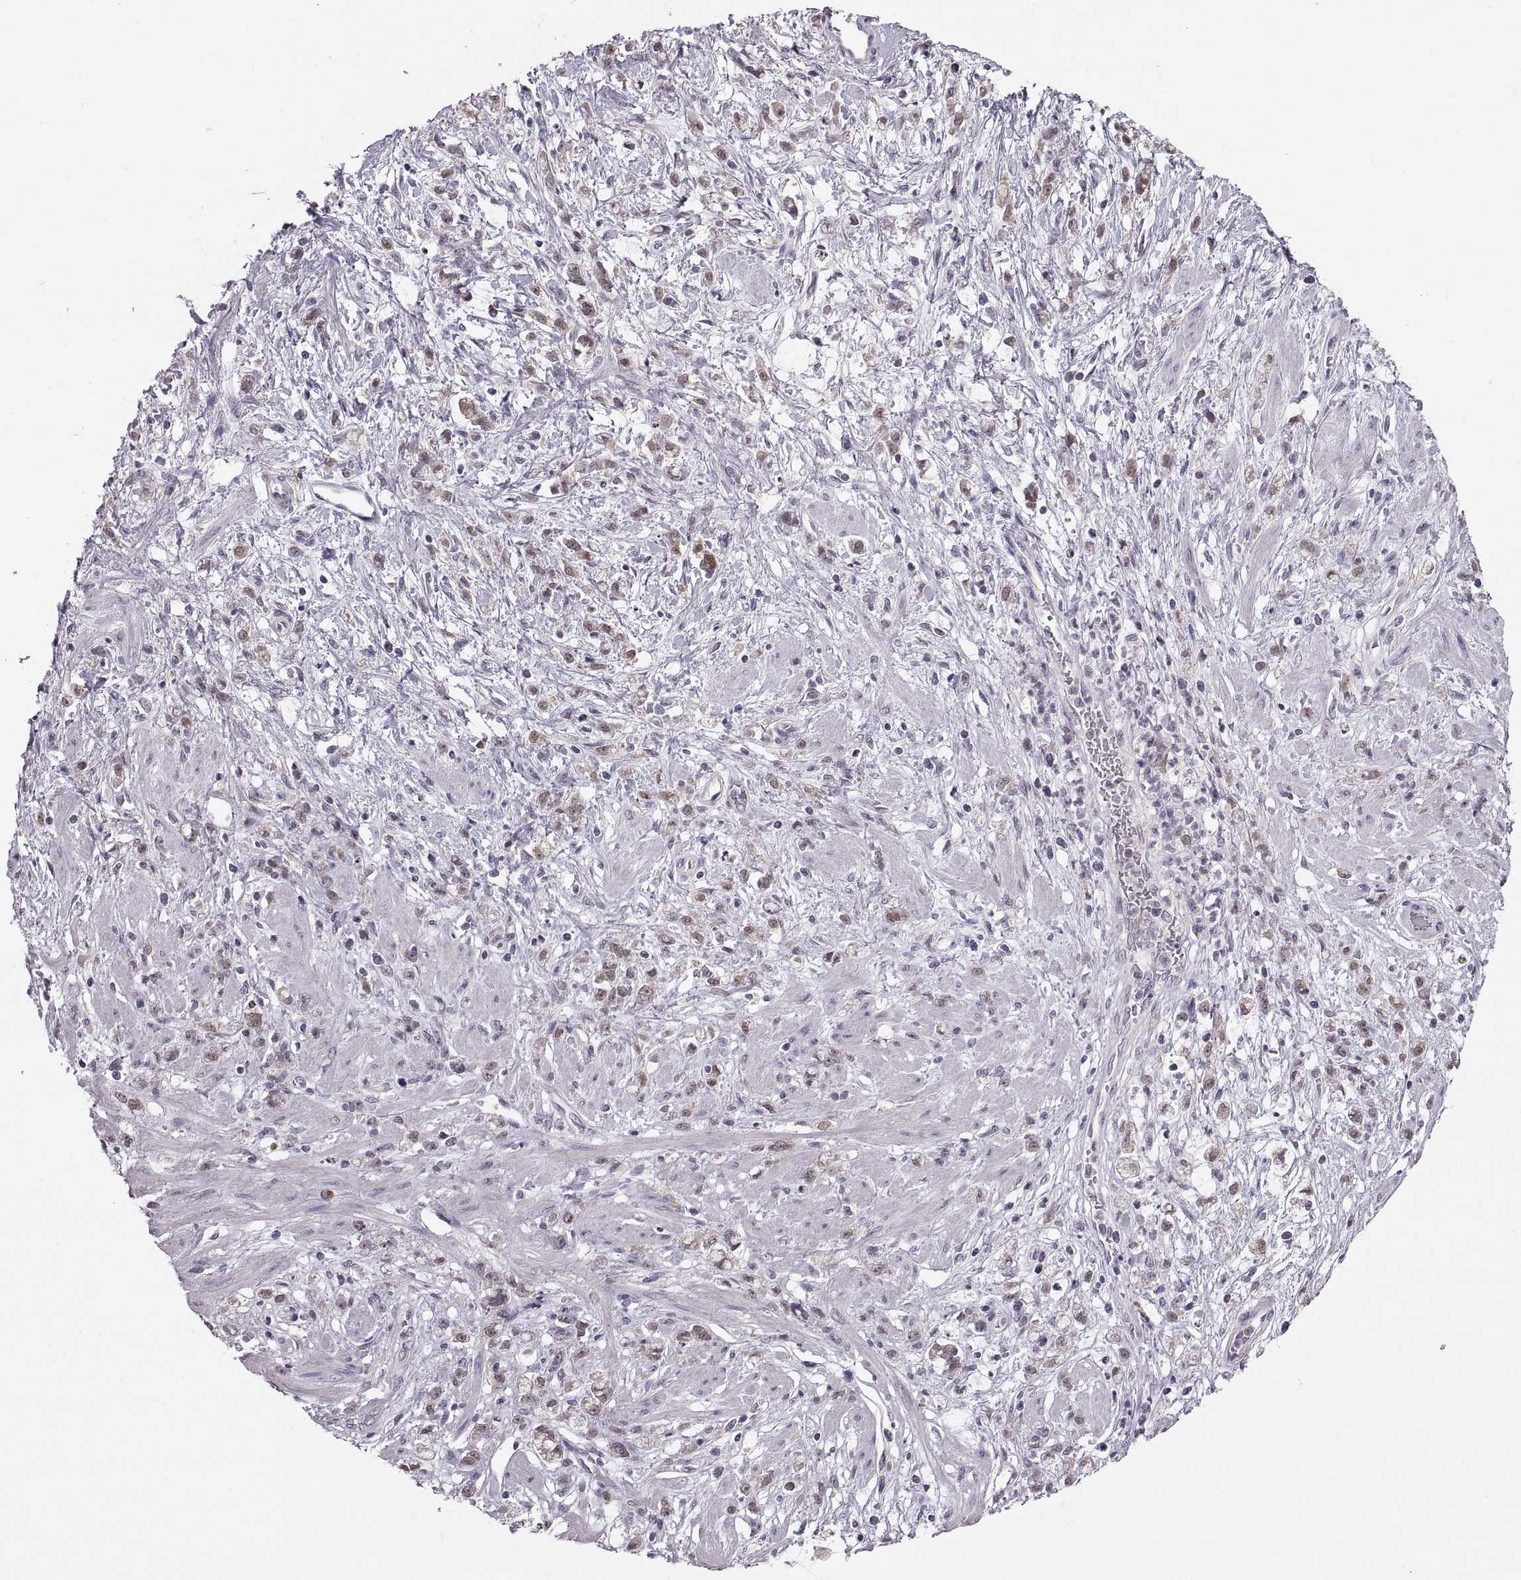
{"staining": {"intensity": "weak", "quantity": "25%-75%", "location": "cytoplasmic/membranous"}, "tissue": "stomach cancer", "cell_type": "Tumor cells", "image_type": "cancer", "snomed": [{"axis": "morphology", "description": "Adenocarcinoma, NOS"}, {"axis": "topography", "description": "Stomach"}], "caption": "Immunohistochemical staining of adenocarcinoma (stomach) shows weak cytoplasmic/membranous protein staining in about 25%-75% of tumor cells.", "gene": "ADH6", "patient": {"sex": "female", "age": 60}}